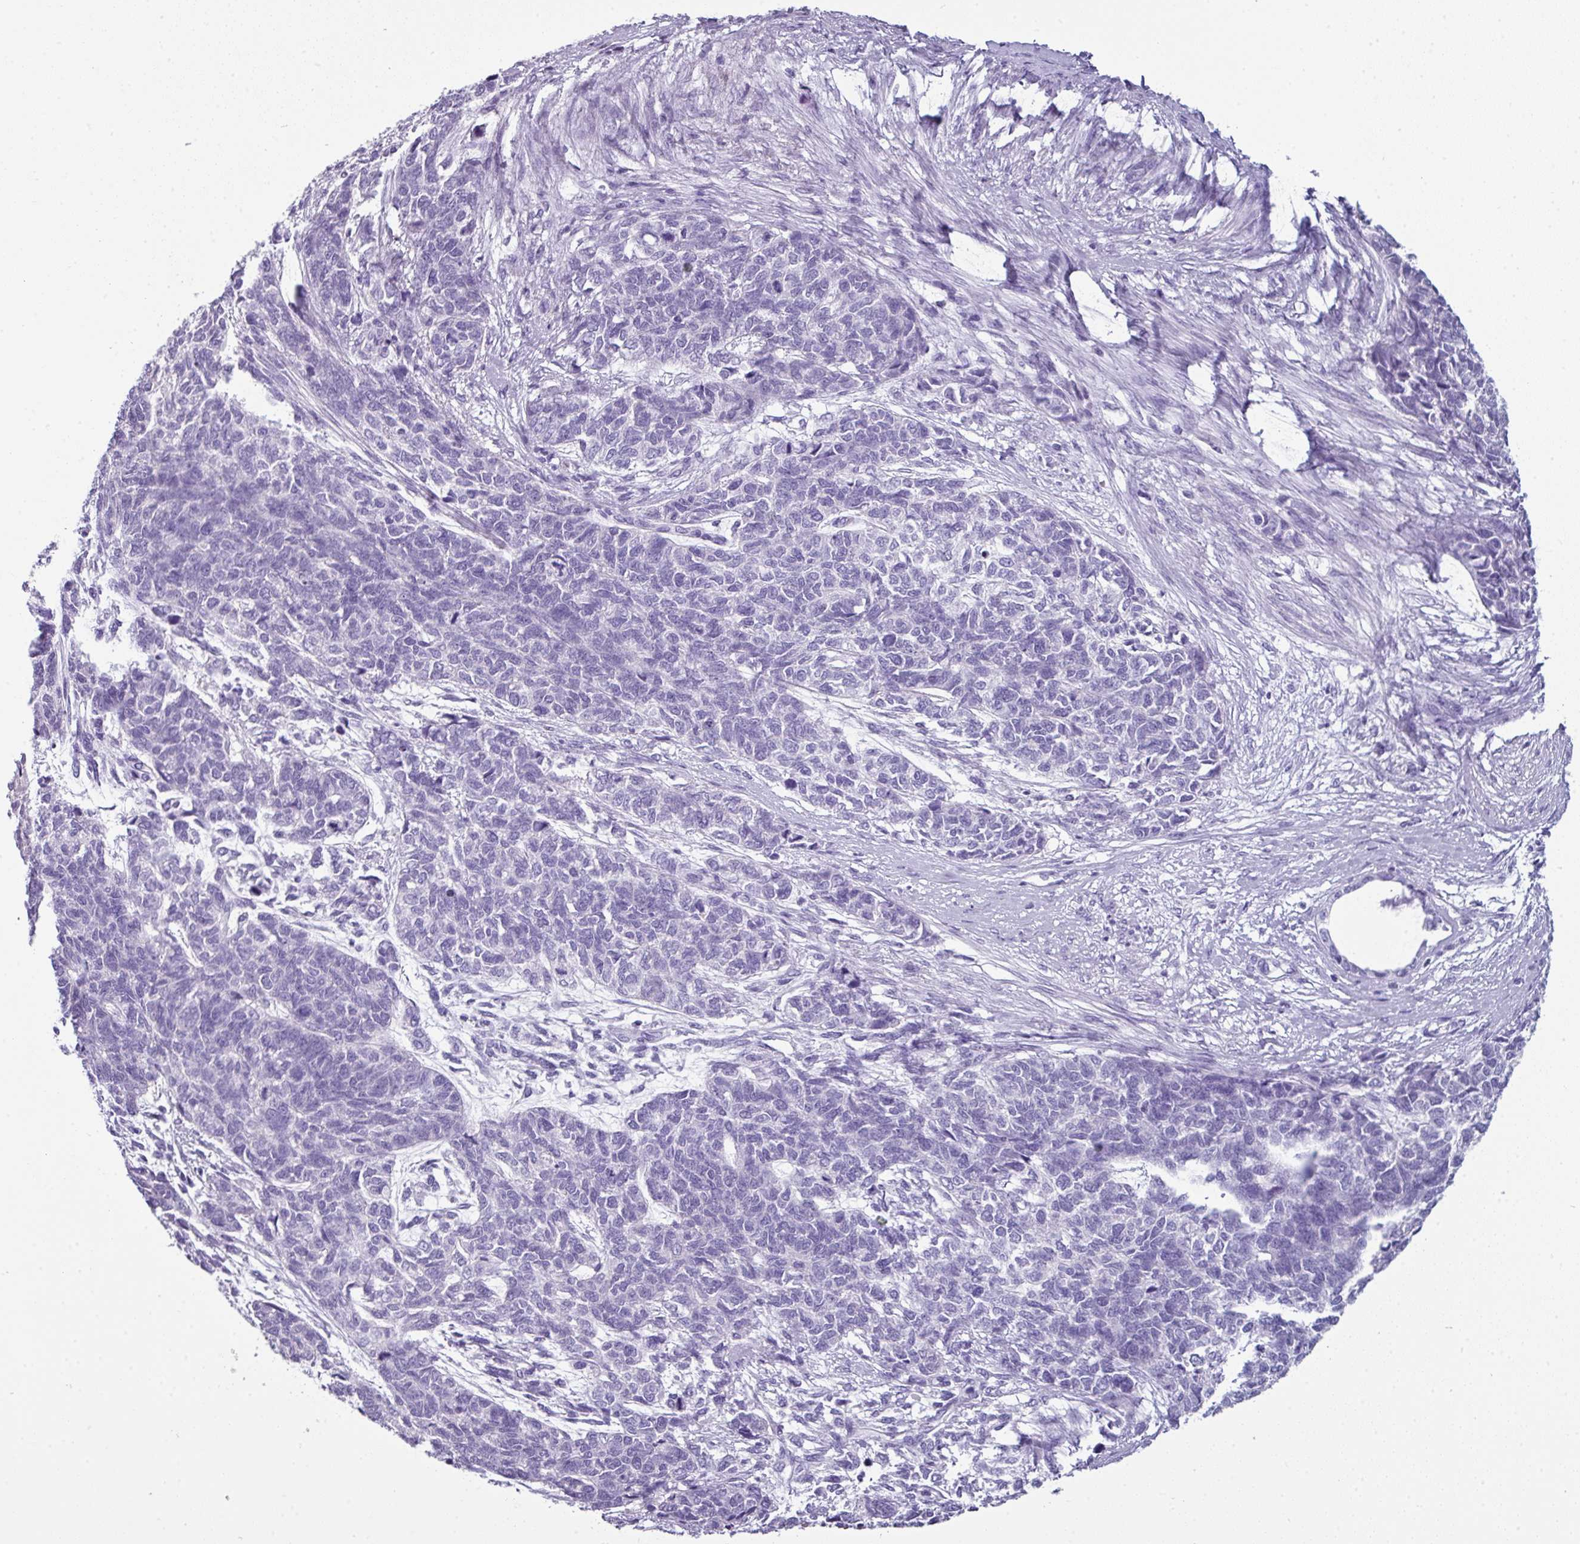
{"staining": {"intensity": "negative", "quantity": "none", "location": "none"}, "tissue": "cervical cancer", "cell_type": "Tumor cells", "image_type": "cancer", "snomed": [{"axis": "morphology", "description": "Squamous cell carcinoma, NOS"}, {"axis": "topography", "description": "Cervix"}], "caption": "The IHC image has no significant positivity in tumor cells of cervical squamous cell carcinoma tissue. (Stains: DAB immunohistochemistry (IHC) with hematoxylin counter stain, Microscopy: brightfield microscopy at high magnification).", "gene": "CTSG", "patient": {"sex": "female", "age": 63}}